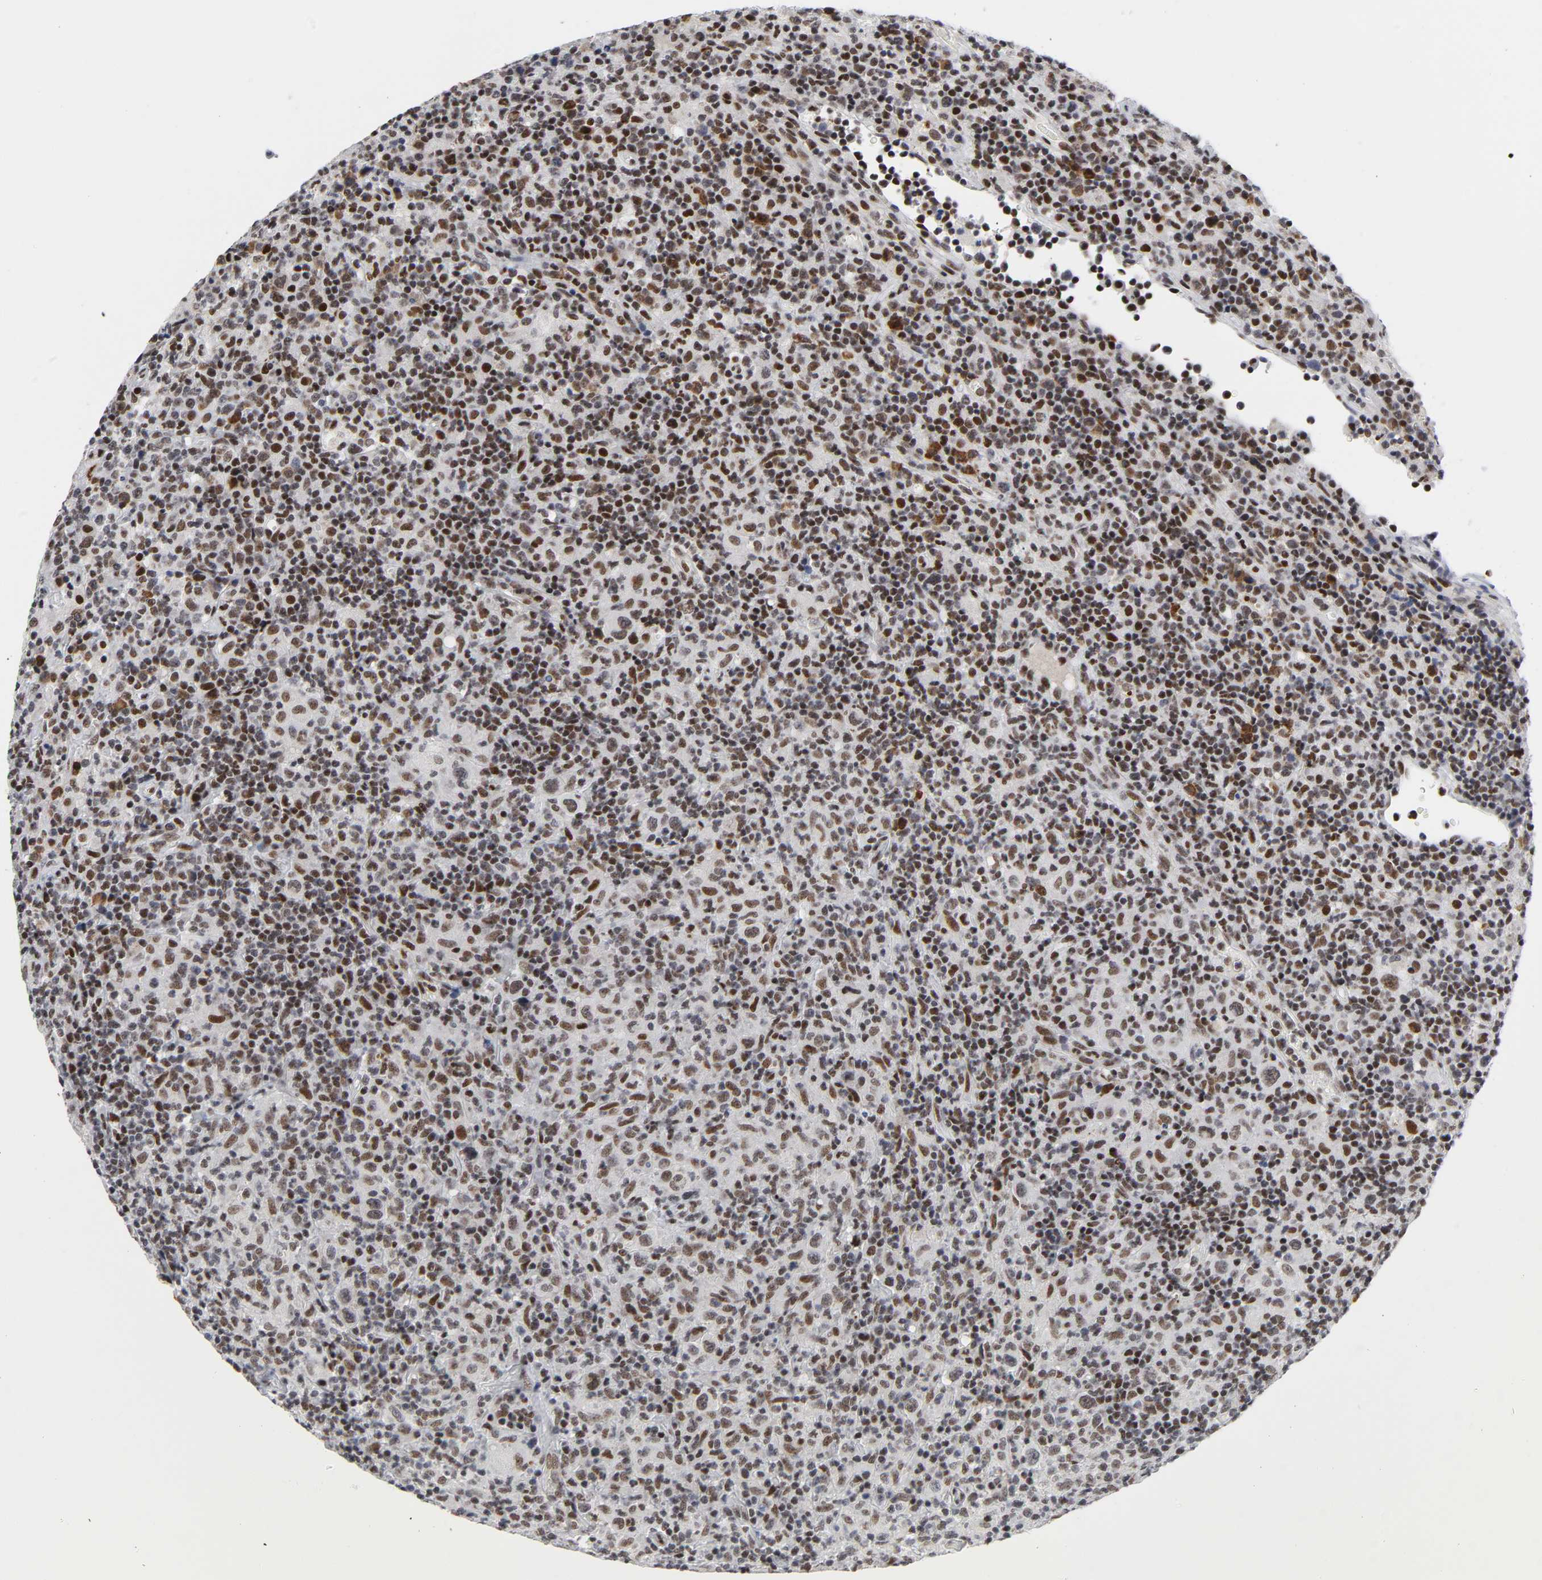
{"staining": {"intensity": "strong", "quantity": ">75%", "location": "nuclear"}, "tissue": "lymphoma", "cell_type": "Tumor cells", "image_type": "cancer", "snomed": [{"axis": "morphology", "description": "Hodgkin's disease, NOS"}, {"axis": "topography", "description": "Lymph node"}], "caption": "Protein analysis of Hodgkin's disease tissue exhibits strong nuclear expression in about >75% of tumor cells.", "gene": "CREBBP", "patient": {"sex": "male", "age": 65}}